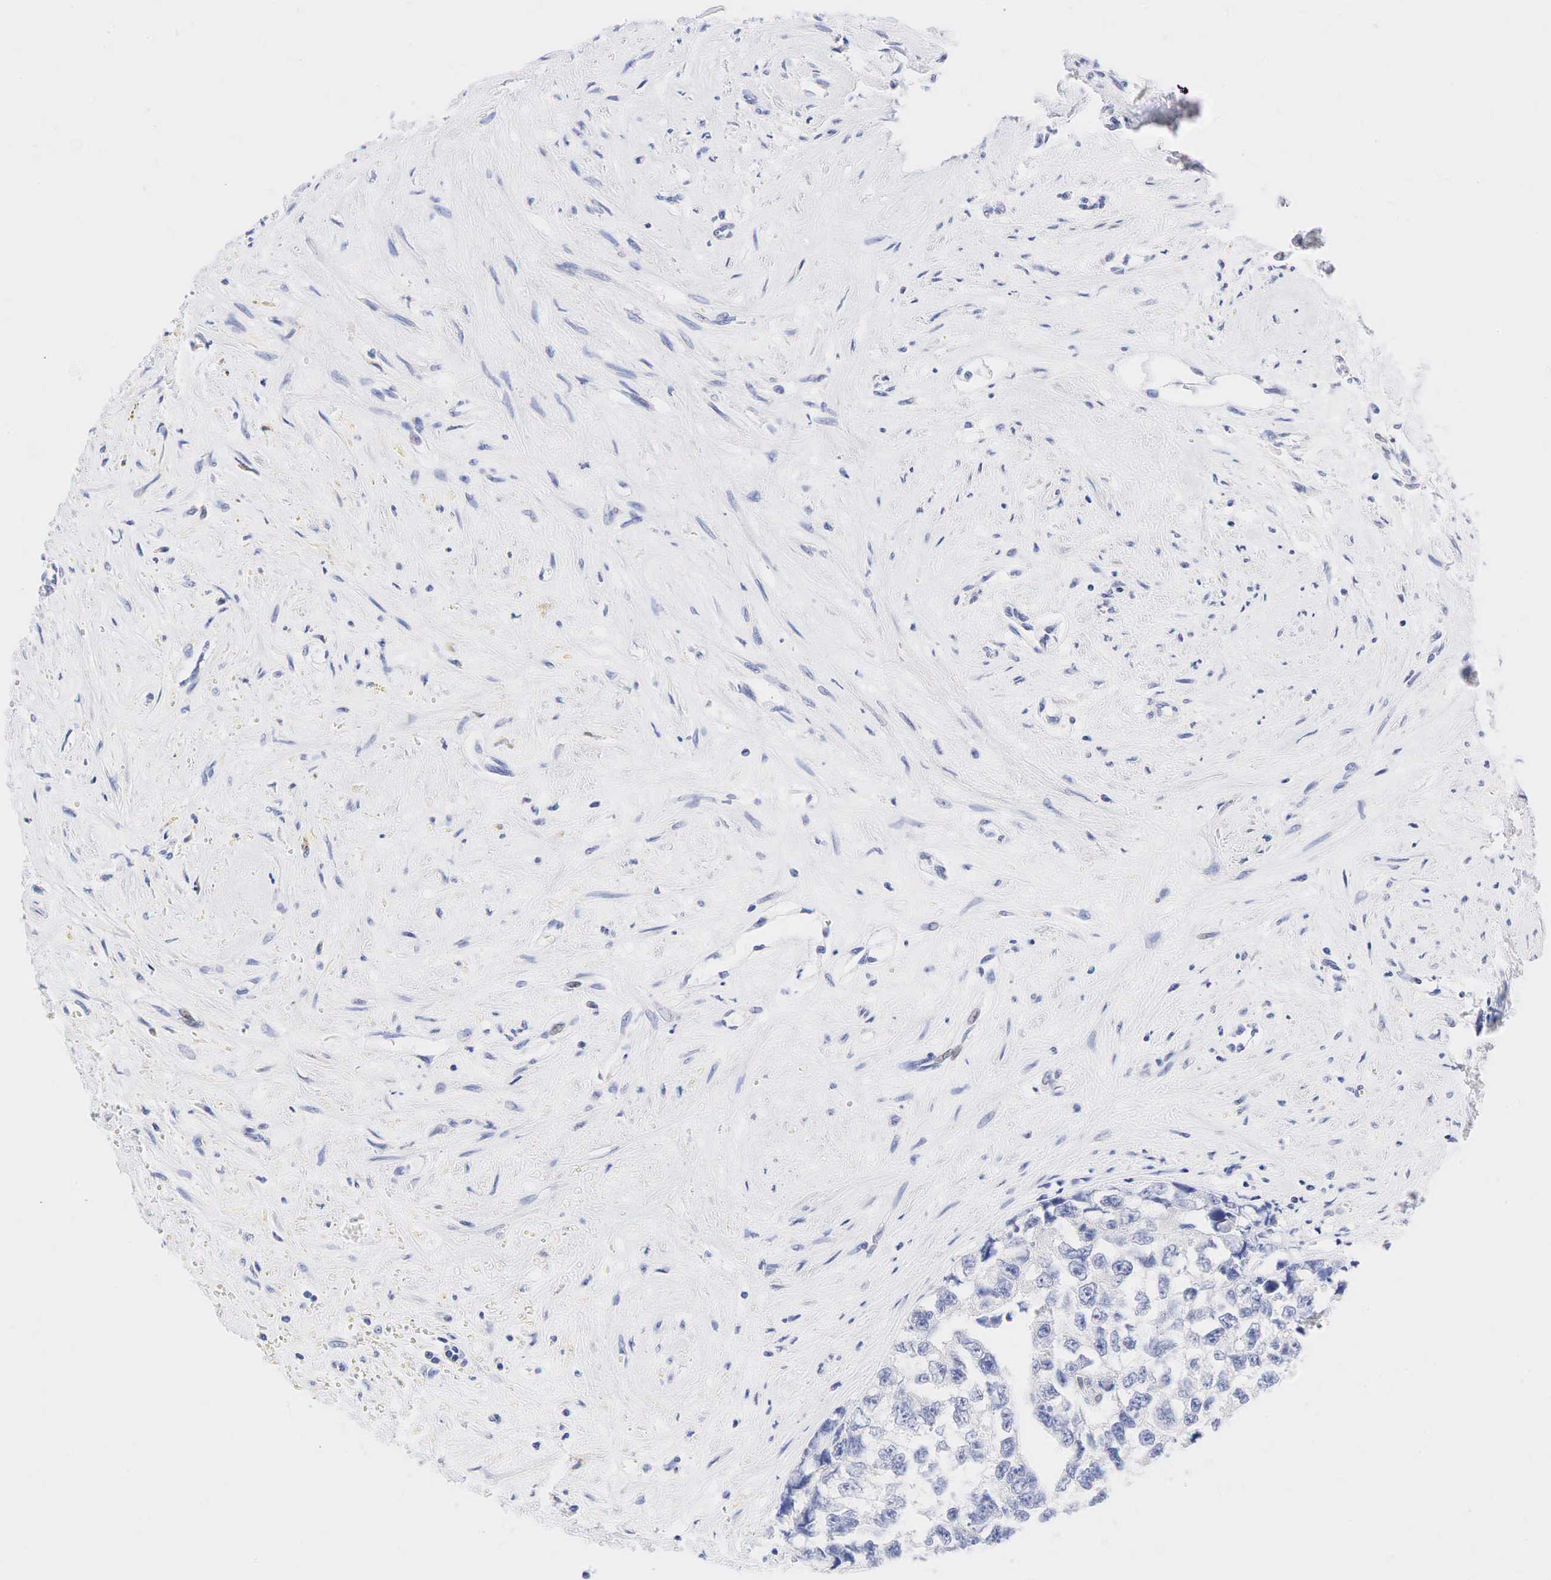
{"staining": {"intensity": "negative", "quantity": "none", "location": "none"}, "tissue": "testis cancer", "cell_type": "Tumor cells", "image_type": "cancer", "snomed": [{"axis": "morphology", "description": "Carcinoma, Embryonal, NOS"}, {"axis": "topography", "description": "Testis"}], "caption": "Micrograph shows no significant protein staining in tumor cells of testis cancer.", "gene": "AR", "patient": {"sex": "male", "age": 31}}